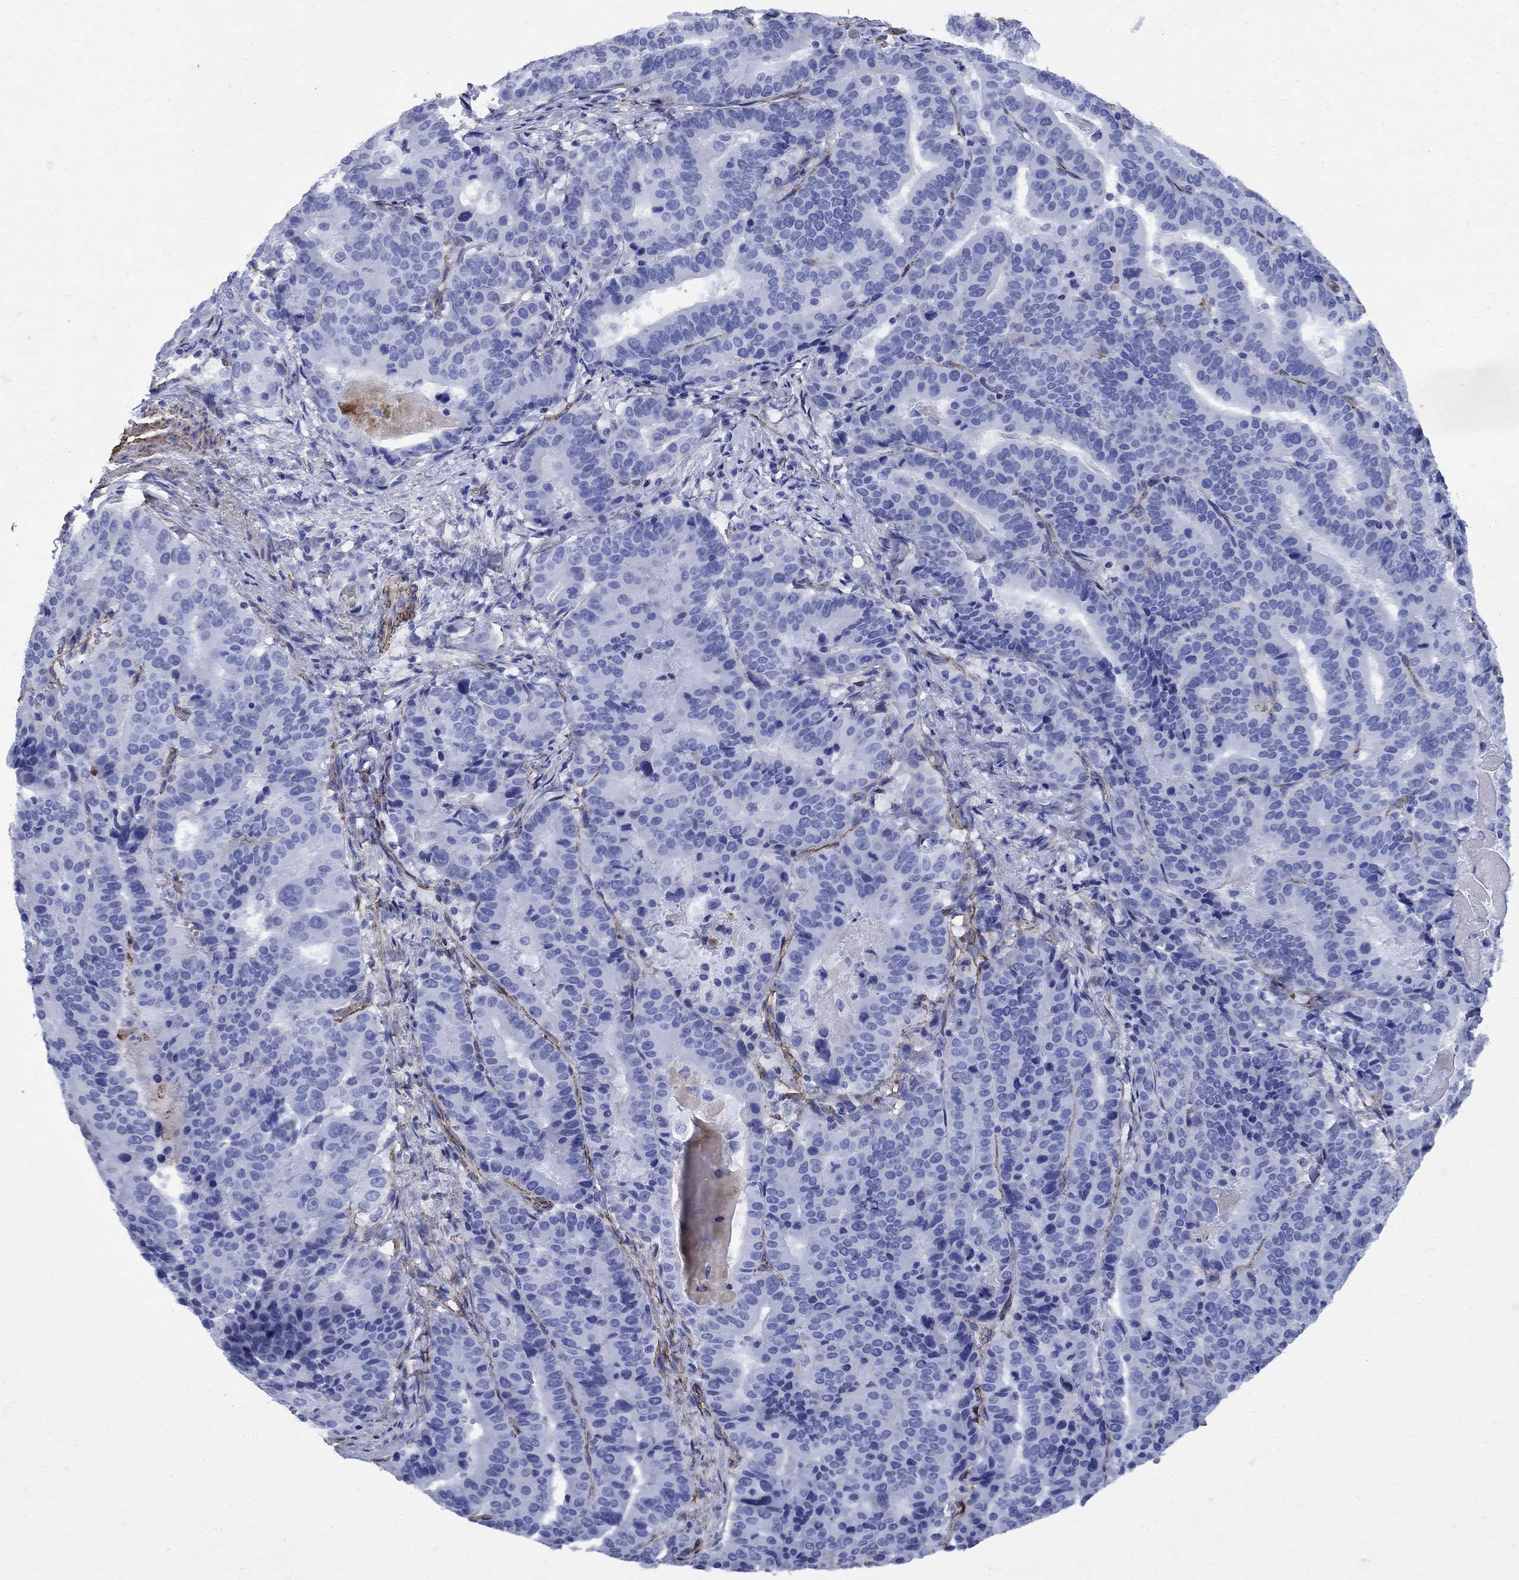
{"staining": {"intensity": "negative", "quantity": "none", "location": "none"}, "tissue": "stomach cancer", "cell_type": "Tumor cells", "image_type": "cancer", "snomed": [{"axis": "morphology", "description": "Adenocarcinoma, NOS"}, {"axis": "topography", "description": "Stomach"}], "caption": "Image shows no significant protein expression in tumor cells of stomach adenocarcinoma. The staining was performed using DAB to visualize the protein expression in brown, while the nuclei were stained in blue with hematoxylin (Magnification: 20x).", "gene": "VTN", "patient": {"sex": "male", "age": 48}}